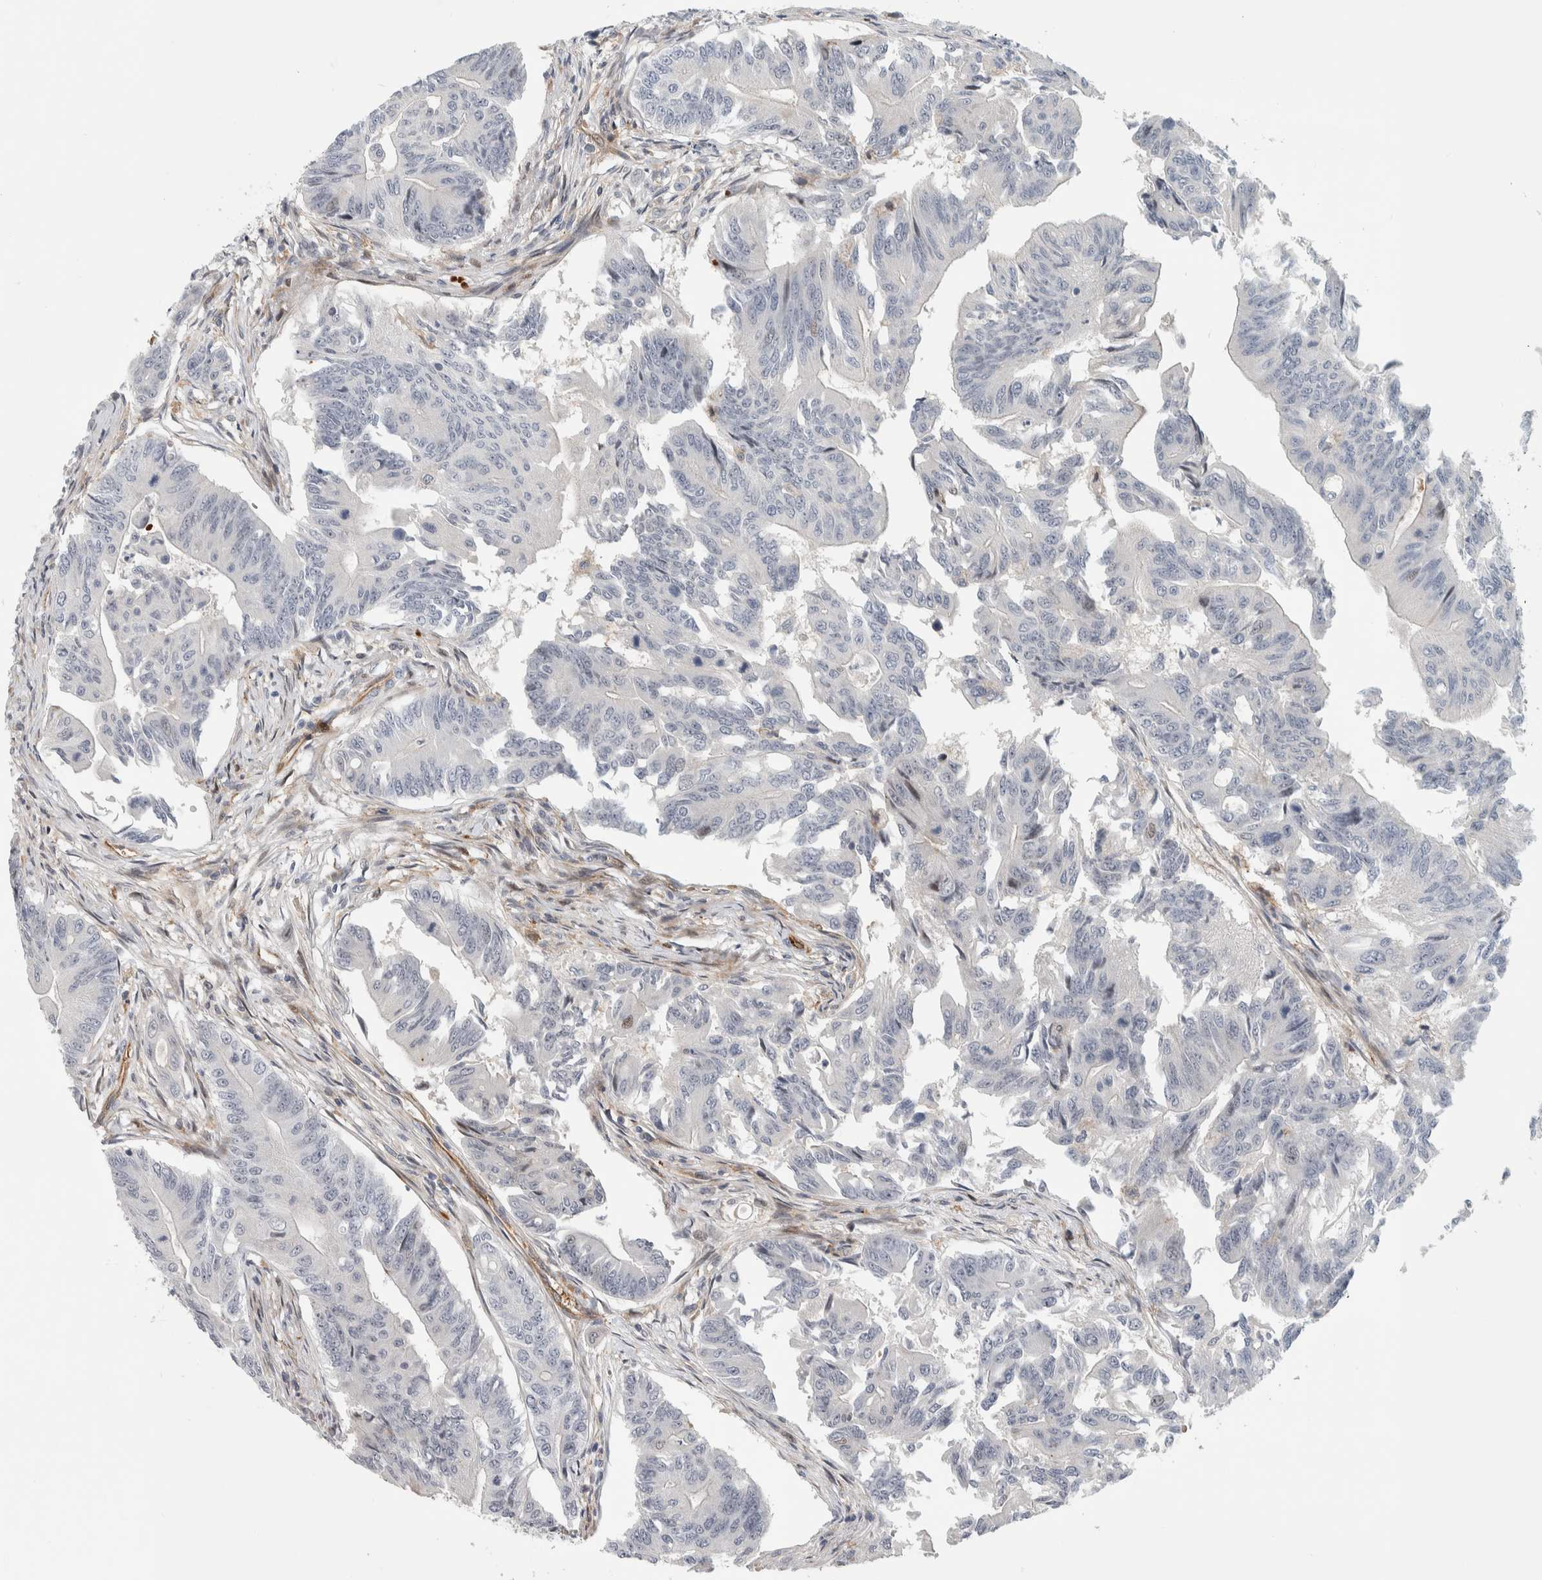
{"staining": {"intensity": "negative", "quantity": "none", "location": "none"}, "tissue": "colorectal cancer", "cell_type": "Tumor cells", "image_type": "cancer", "snomed": [{"axis": "morphology", "description": "Adenoma, NOS"}, {"axis": "morphology", "description": "Adenocarcinoma, NOS"}, {"axis": "topography", "description": "Colon"}], "caption": "This is an immunohistochemistry (IHC) image of human colorectal cancer. There is no expression in tumor cells.", "gene": "MSL1", "patient": {"sex": "male", "age": 79}}